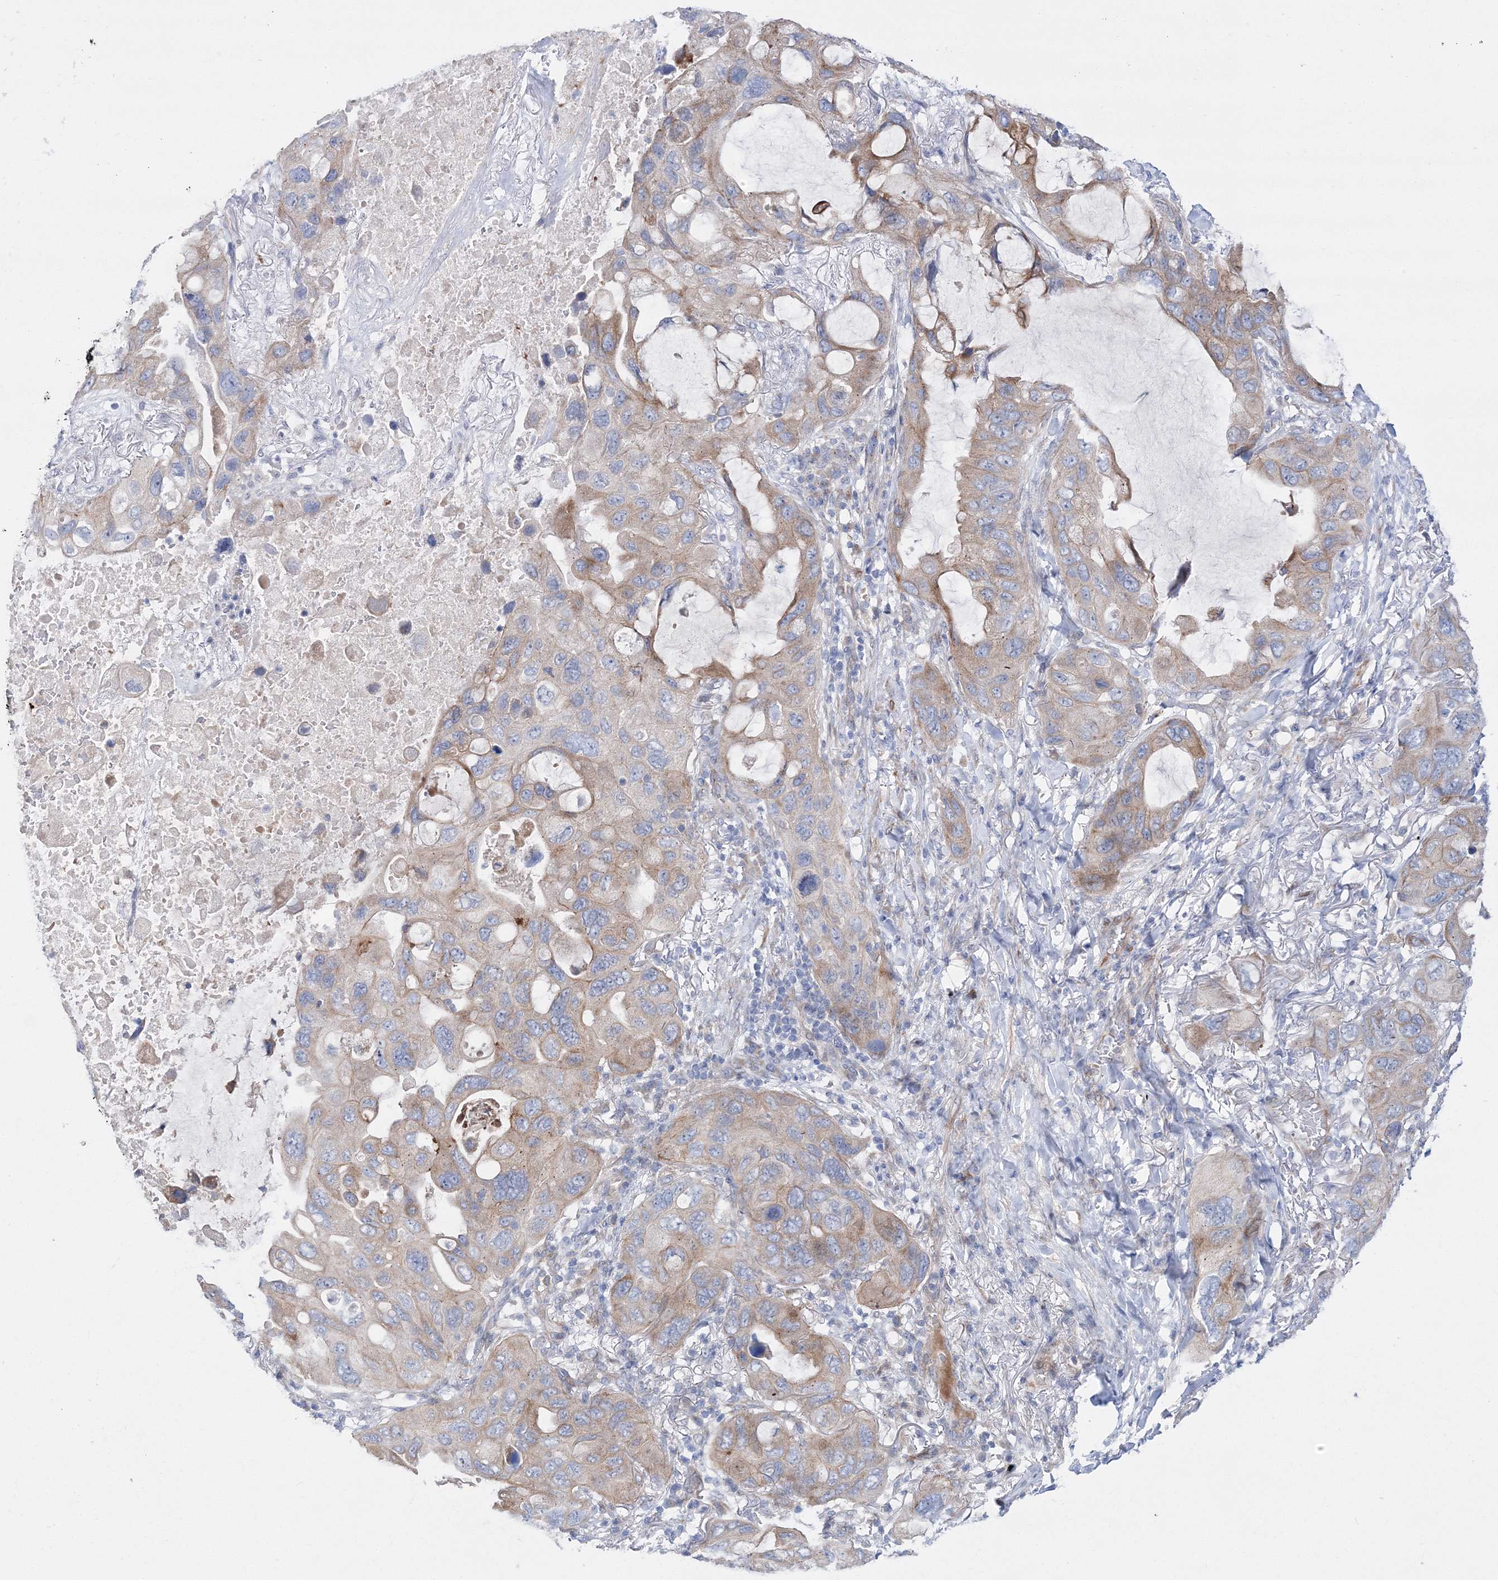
{"staining": {"intensity": "weak", "quantity": ">75%", "location": "cytoplasmic/membranous"}, "tissue": "lung cancer", "cell_type": "Tumor cells", "image_type": "cancer", "snomed": [{"axis": "morphology", "description": "Squamous cell carcinoma, NOS"}, {"axis": "topography", "description": "Lung"}], "caption": "Human lung squamous cell carcinoma stained with a brown dye reveals weak cytoplasmic/membranous positive expression in approximately >75% of tumor cells.", "gene": "ARHGAP32", "patient": {"sex": "female", "age": 73}}